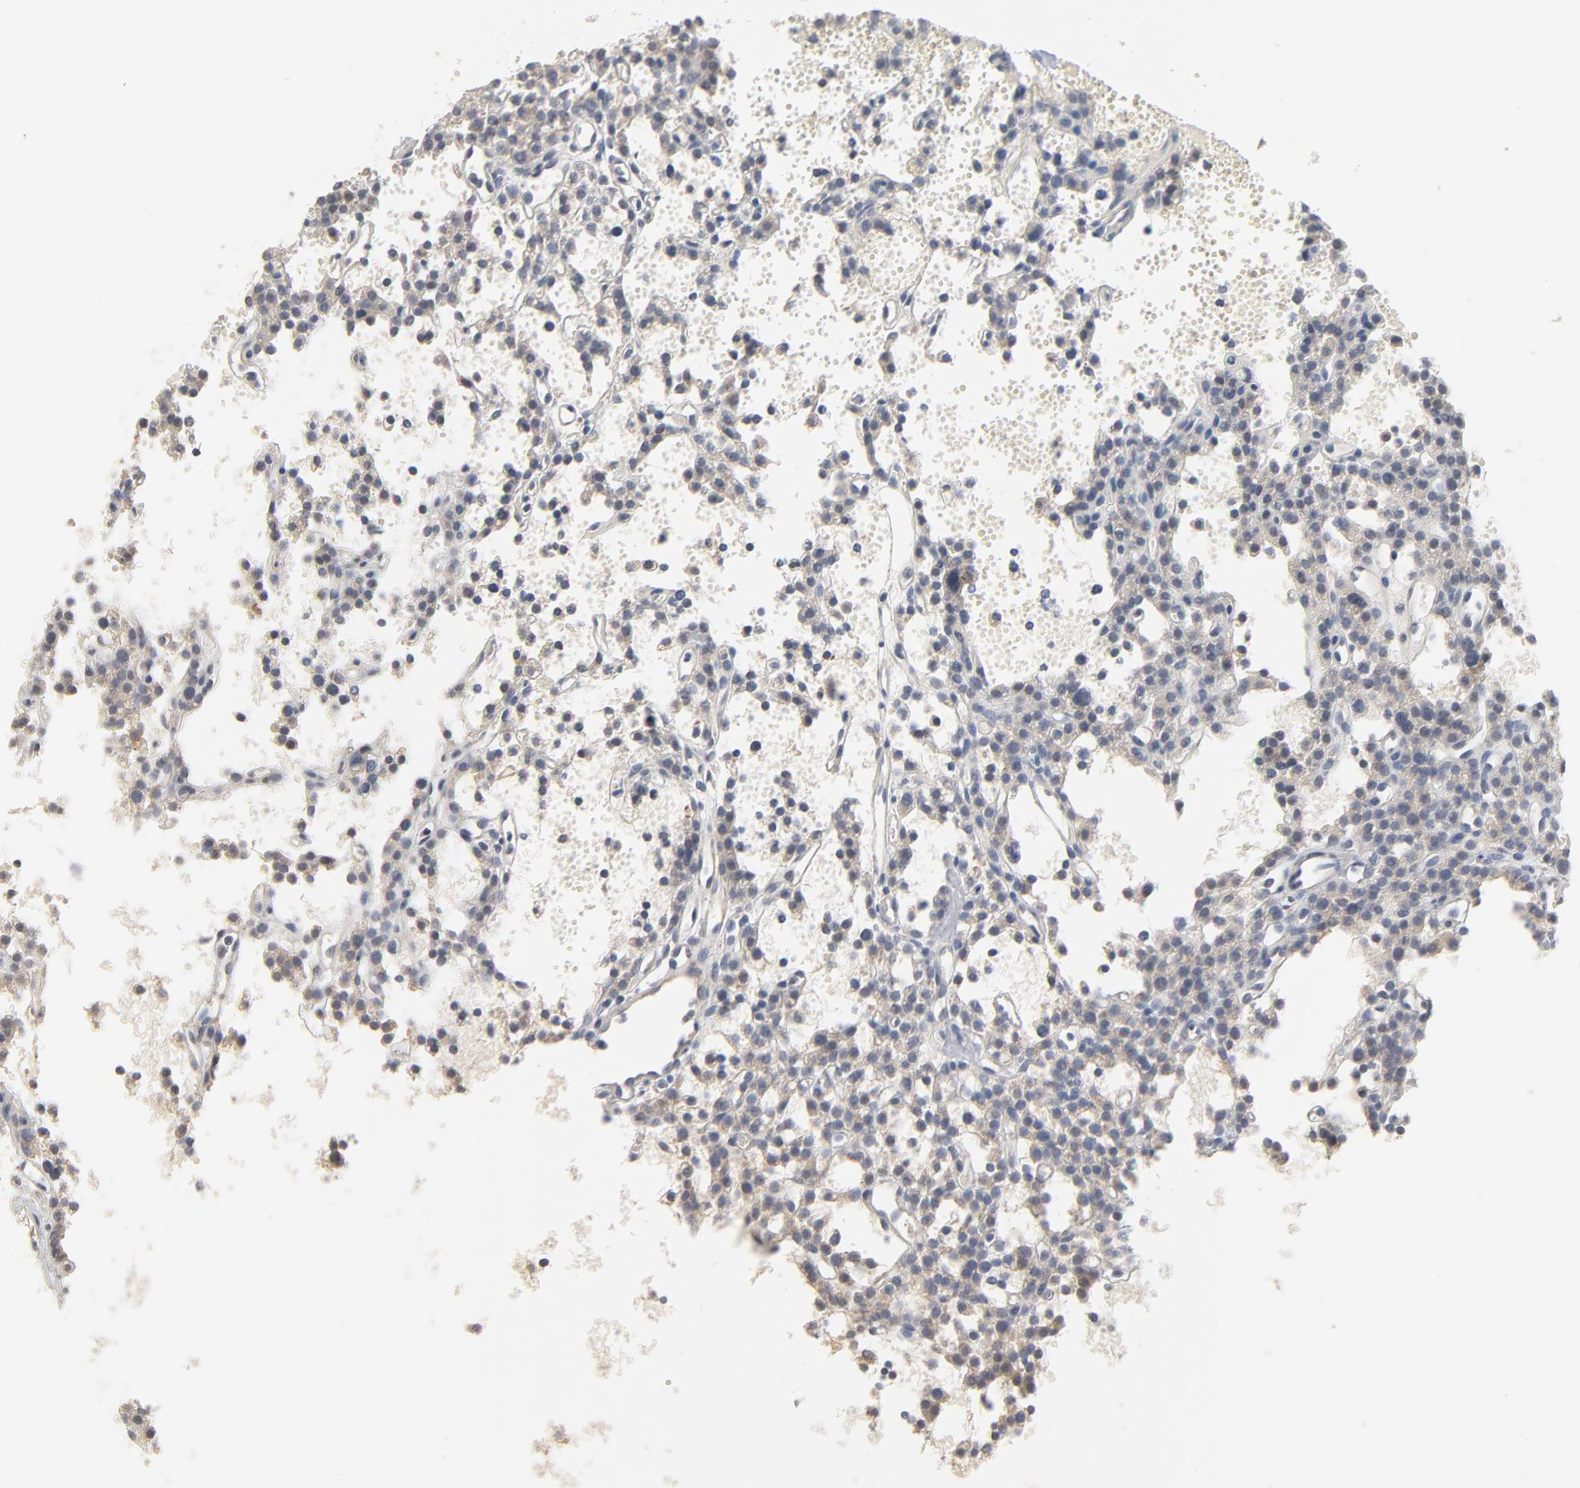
{"staining": {"intensity": "negative", "quantity": "none", "location": "none"}, "tissue": "parathyroid gland", "cell_type": "Glandular cells", "image_type": "normal", "snomed": [{"axis": "morphology", "description": "Normal tissue, NOS"}, {"axis": "topography", "description": "Parathyroid gland"}], "caption": "A high-resolution histopathology image shows immunohistochemistry (IHC) staining of benign parathyroid gland, which shows no significant staining in glandular cells. The staining was performed using DAB (3,3'-diaminobenzidine) to visualize the protein expression in brown, while the nuclei were stained in blue with hematoxylin (Magnification: 20x).", "gene": "ZDHHC8", "patient": {"sex": "male", "age": 25}}